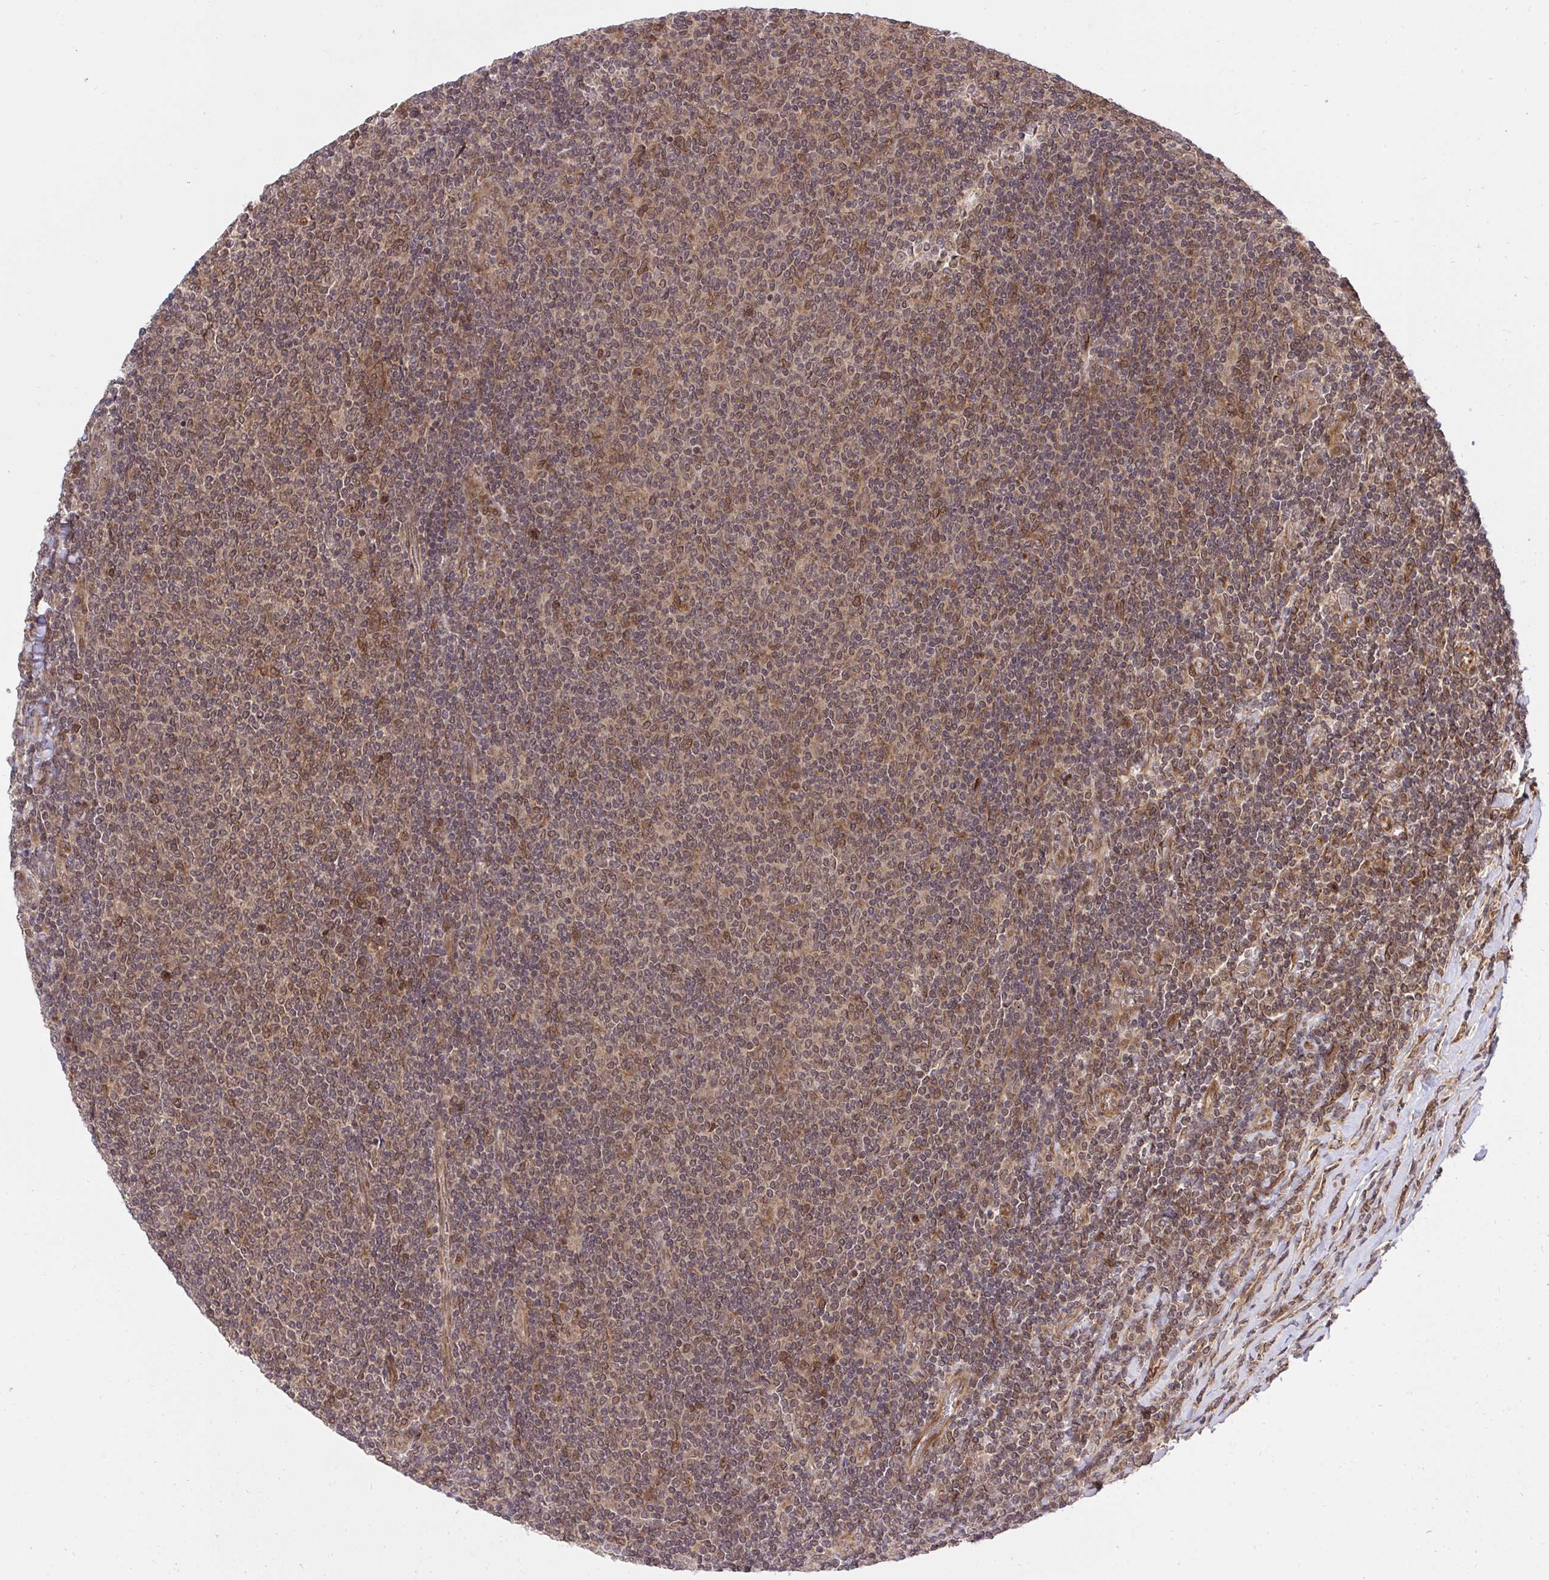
{"staining": {"intensity": "moderate", "quantity": ">75%", "location": "cytoplasmic/membranous"}, "tissue": "lymphoma", "cell_type": "Tumor cells", "image_type": "cancer", "snomed": [{"axis": "morphology", "description": "Malignant lymphoma, non-Hodgkin's type, Low grade"}, {"axis": "topography", "description": "Lymph node"}], "caption": "DAB (3,3'-diaminobenzidine) immunohistochemical staining of lymphoma reveals moderate cytoplasmic/membranous protein expression in approximately >75% of tumor cells. (brown staining indicates protein expression, while blue staining denotes nuclei).", "gene": "ERI1", "patient": {"sex": "male", "age": 52}}